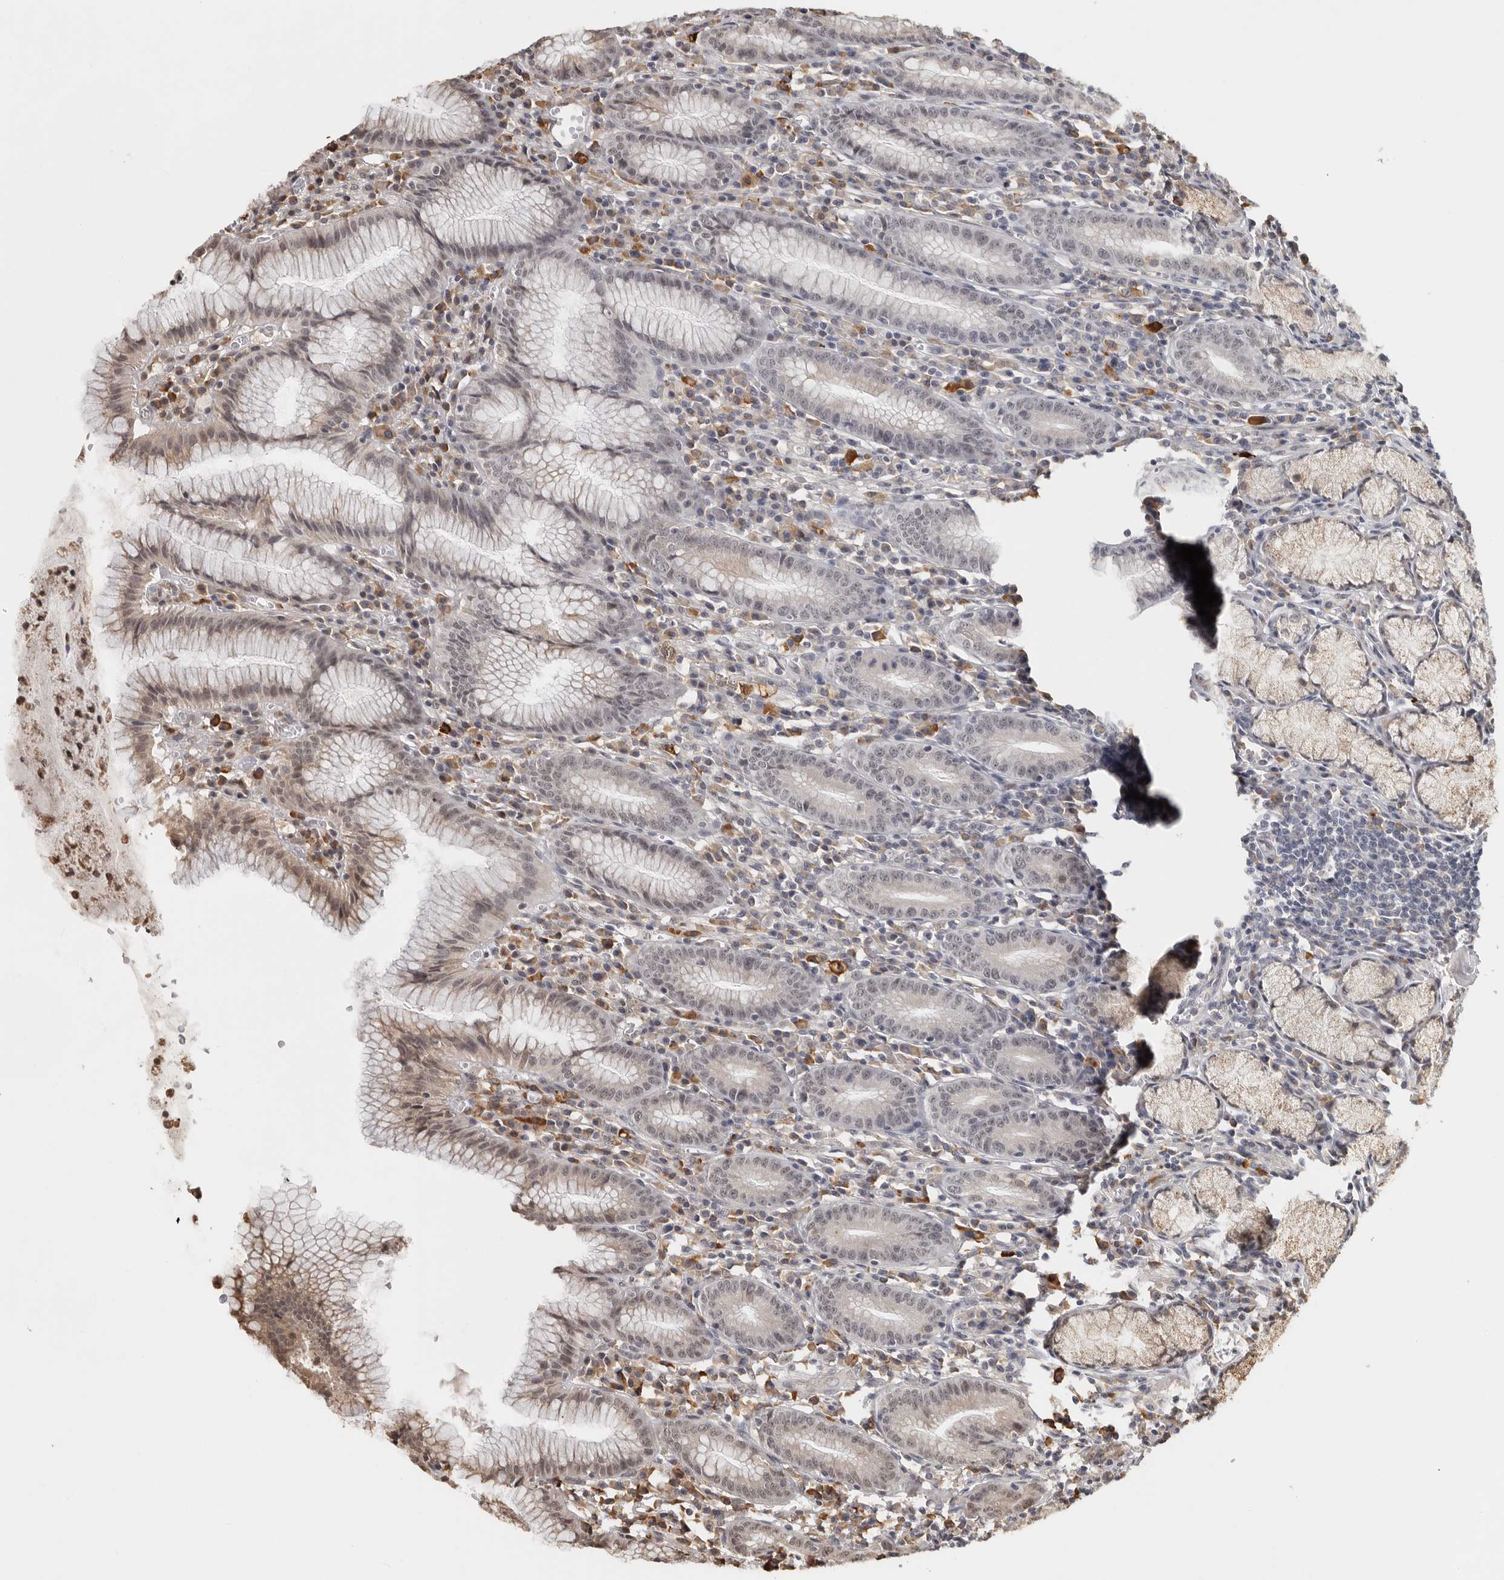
{"staining": {"intensity": "moderate", "quantity": "<25%", "location": "cytoplasmic/membranous,nuclear"}, "tissue": "stomach", "cell_type": "Glandular cells", "image_type": "normal", "snomed": [{"axis": "morphology", "description": "Normal tissue, NOS"}, {"axis": "topography", "description": "Stomach"}], "caption": "Protein staining shows moderate cytoplasmic/membranous,nuclear staining in about <25% of glandular cells in normal stomach.", "gene": "ZNF83", "patient": {"sex": "male", "age": 55}}